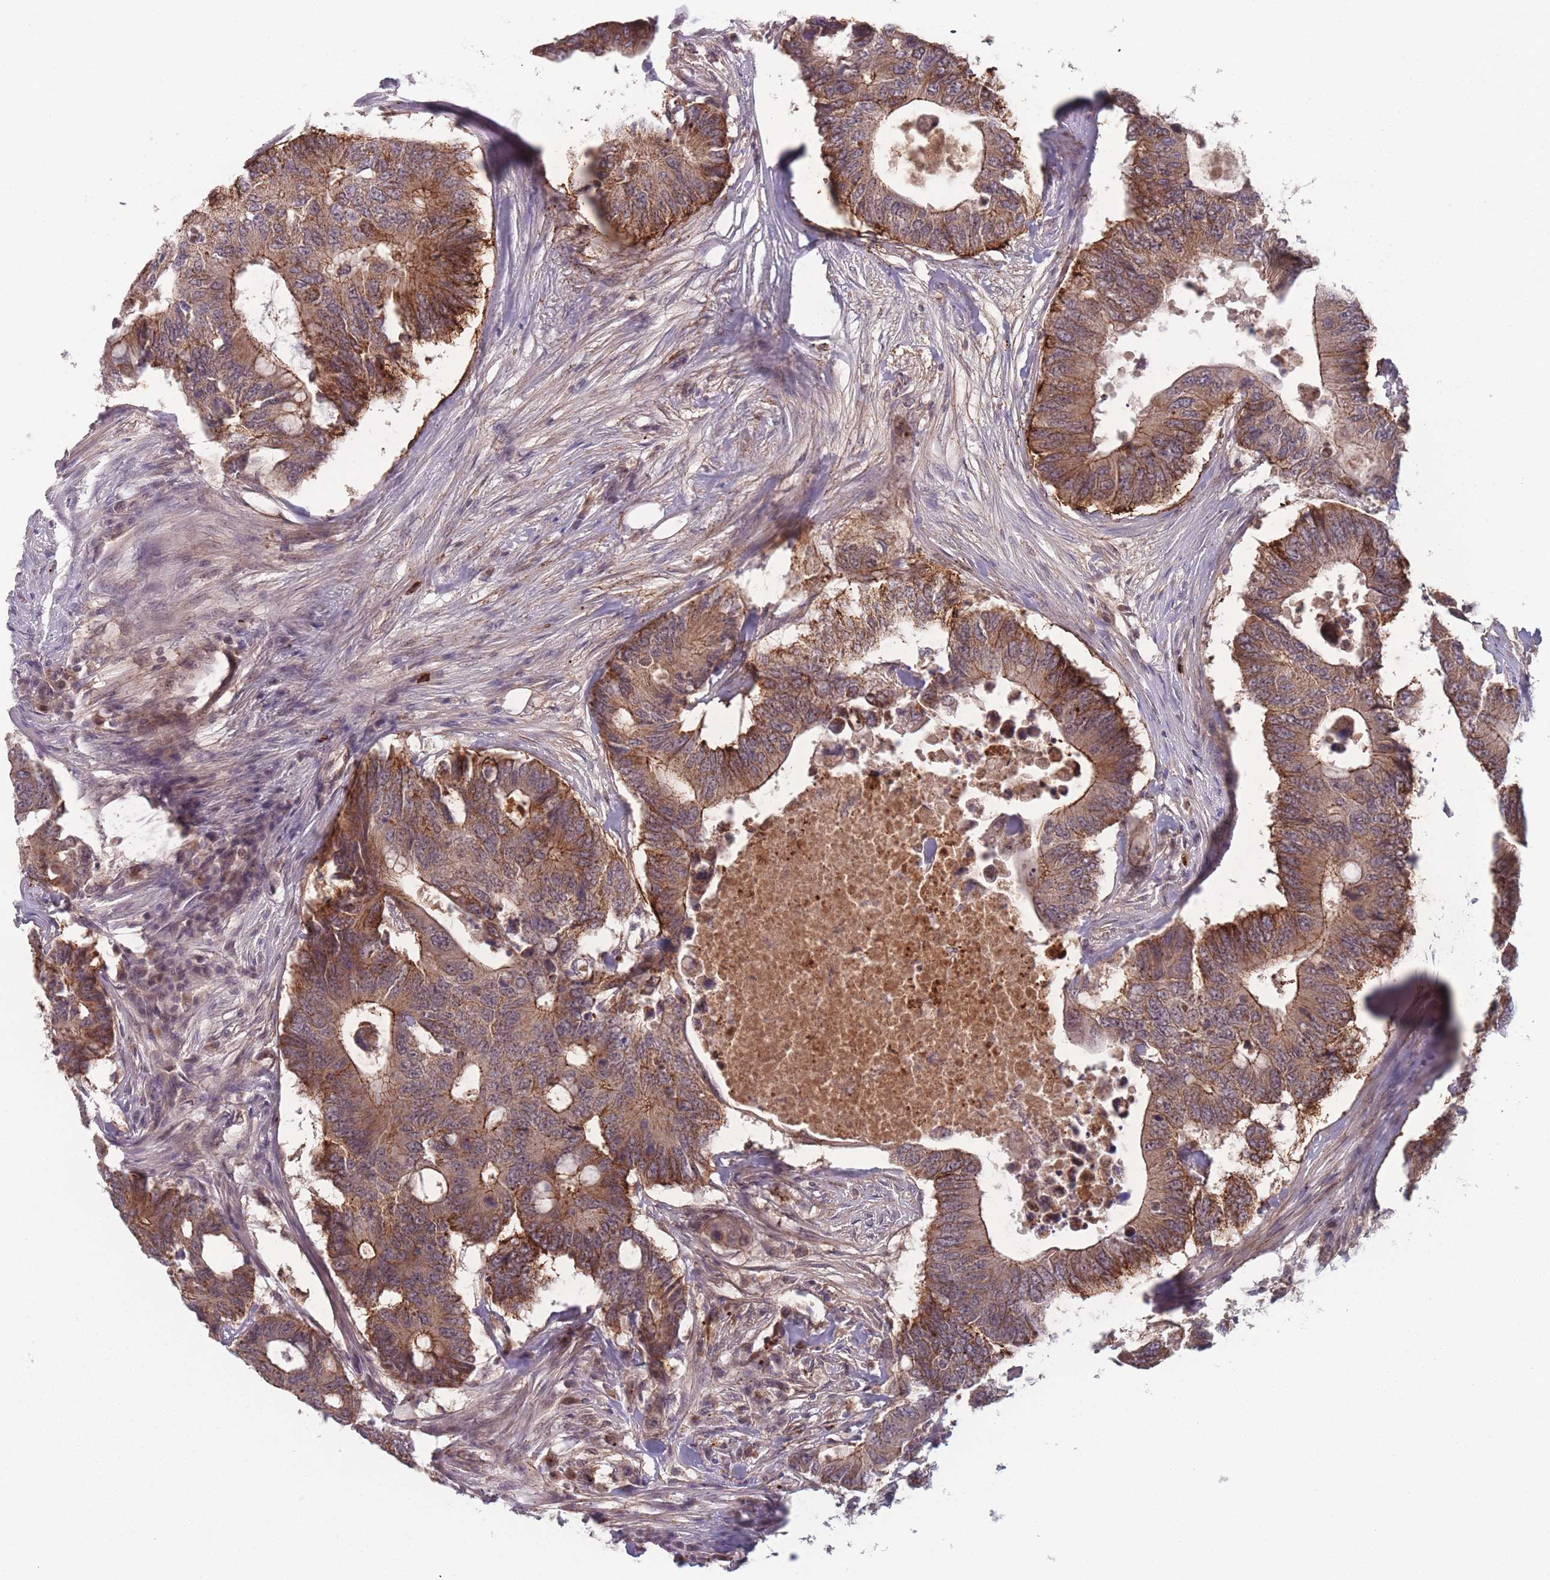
{"staining": {"intensity": "moderate", "quantity": ">75%", "location": "cytoplasmic/membranous"}, "tissue": "colorectal cancer", "cell_type": "Tumor cells", "image_type": "cancer", "snomed": [{"axis": "morphology", "description": "Adenocarcinoma, NOS"}, {"axis": "topography", "description": "Colon"}], "caption": "Immunohistochemistry staining of colorectal adenocarcinoma, which demonstrates medium levels of moderate cytoplasmic/membranous staining in about >75% of tumor cells indicating moderate cytoplasmic/membranous protein staining. The staining was performed using DAB (3,3'-diaminobenzidine) (brown) for protein detection and nuclei were counterstained in hematoxylin (blue).", "gene": "TMEM232", "patient": {"sex": "male", "age": 71}}